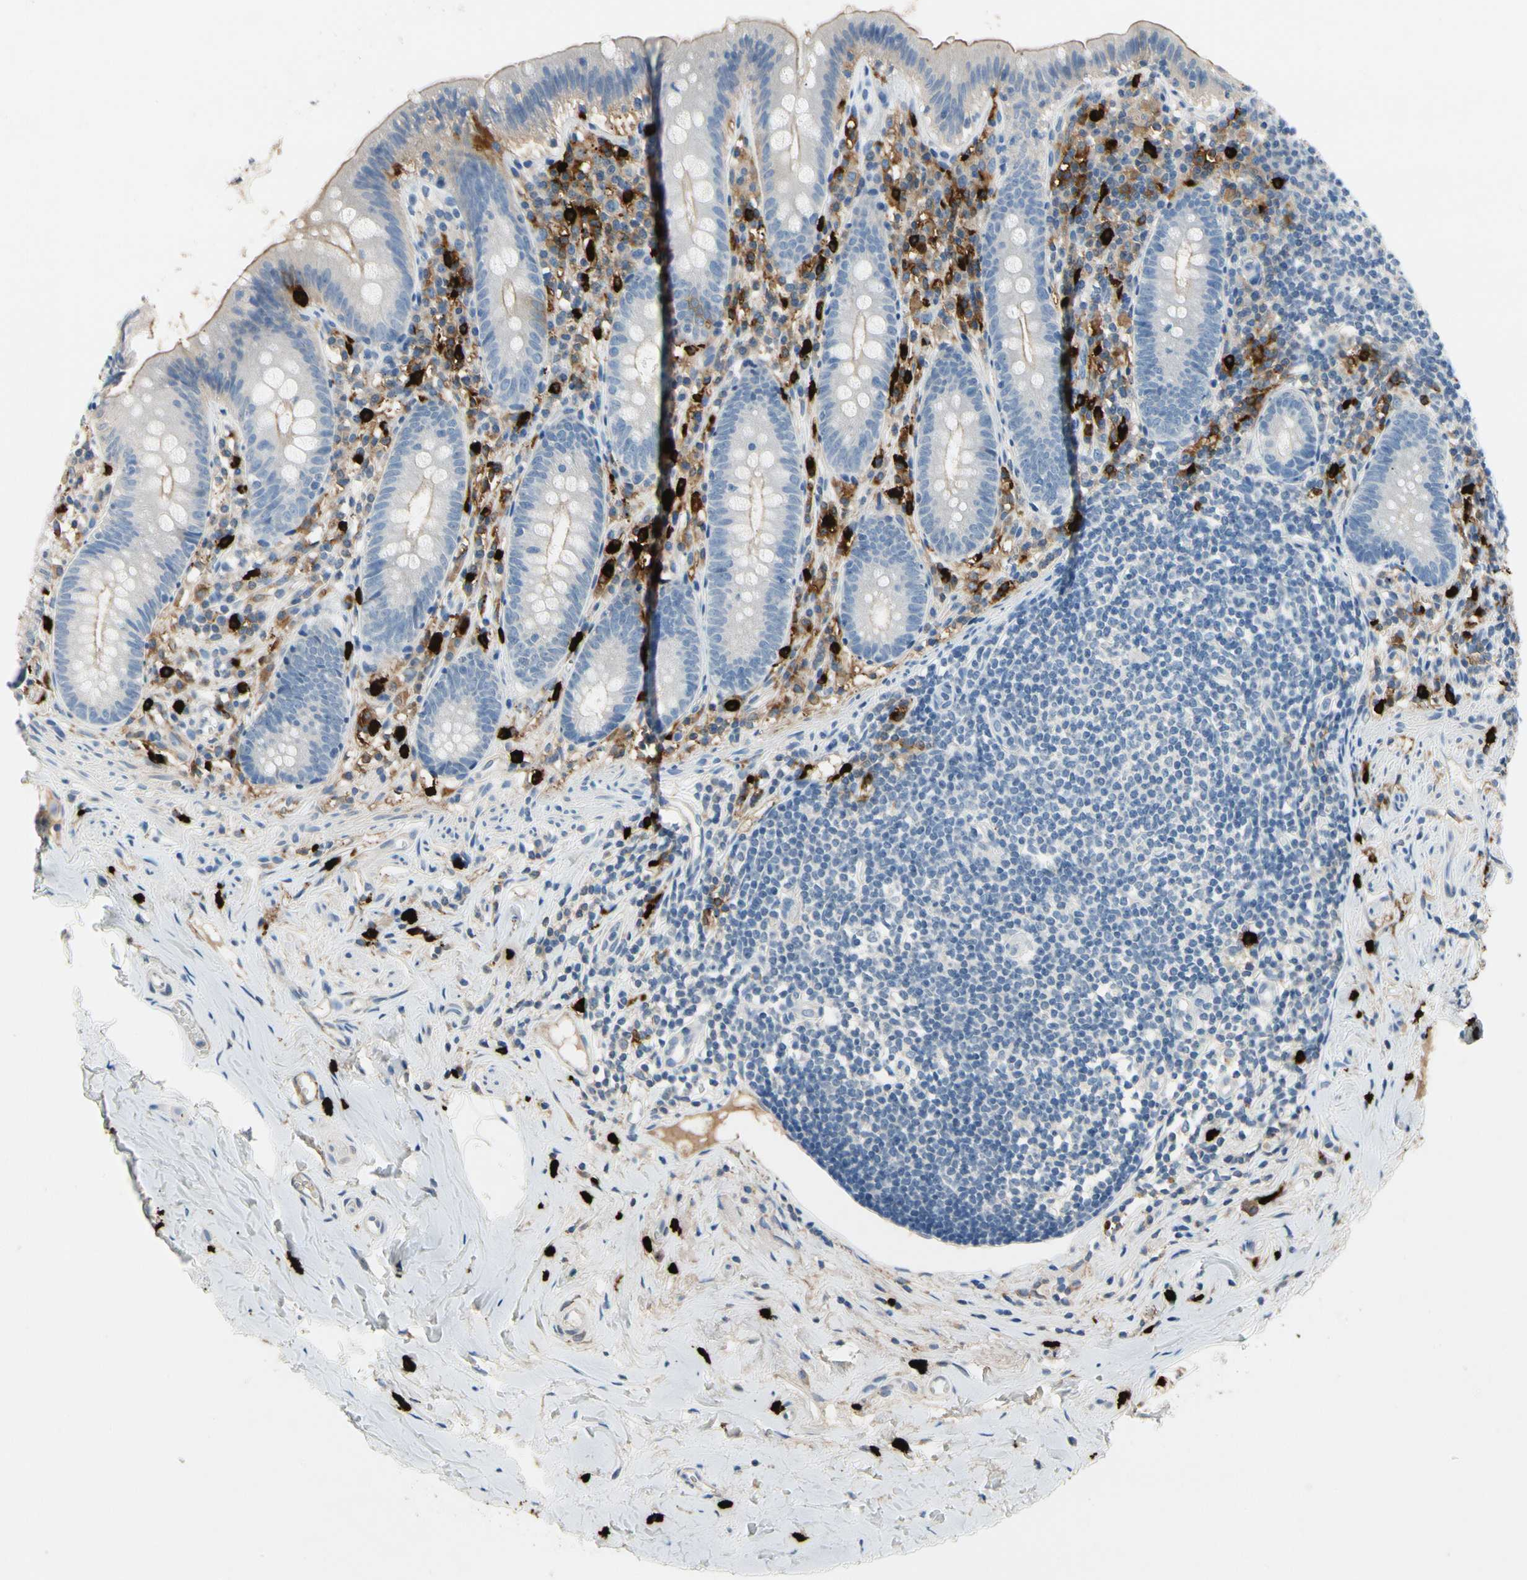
{"staining": {"intensity": "weak", "quantity": "<25%", "location": "cytoplasmic/membranous"}, "tissue": "appendix", "cell_type": "Glandular cells", "image_type": "normal", "snomed": [{"axis": "morphology", "description": "Normal tissue, NOS"}, {"axis": "topography", "description": "Appendix"}], "caption": "The immunohistochemistry photomicrograph has no significant positivity in glandular cells of appendix. (Stains: DAB IHC with hematoxylin counter stain, Microscopy: brightfield microscopy at high magnification).", "gene": "CPA3", "patient": {"sex": "male", "age": 52}}